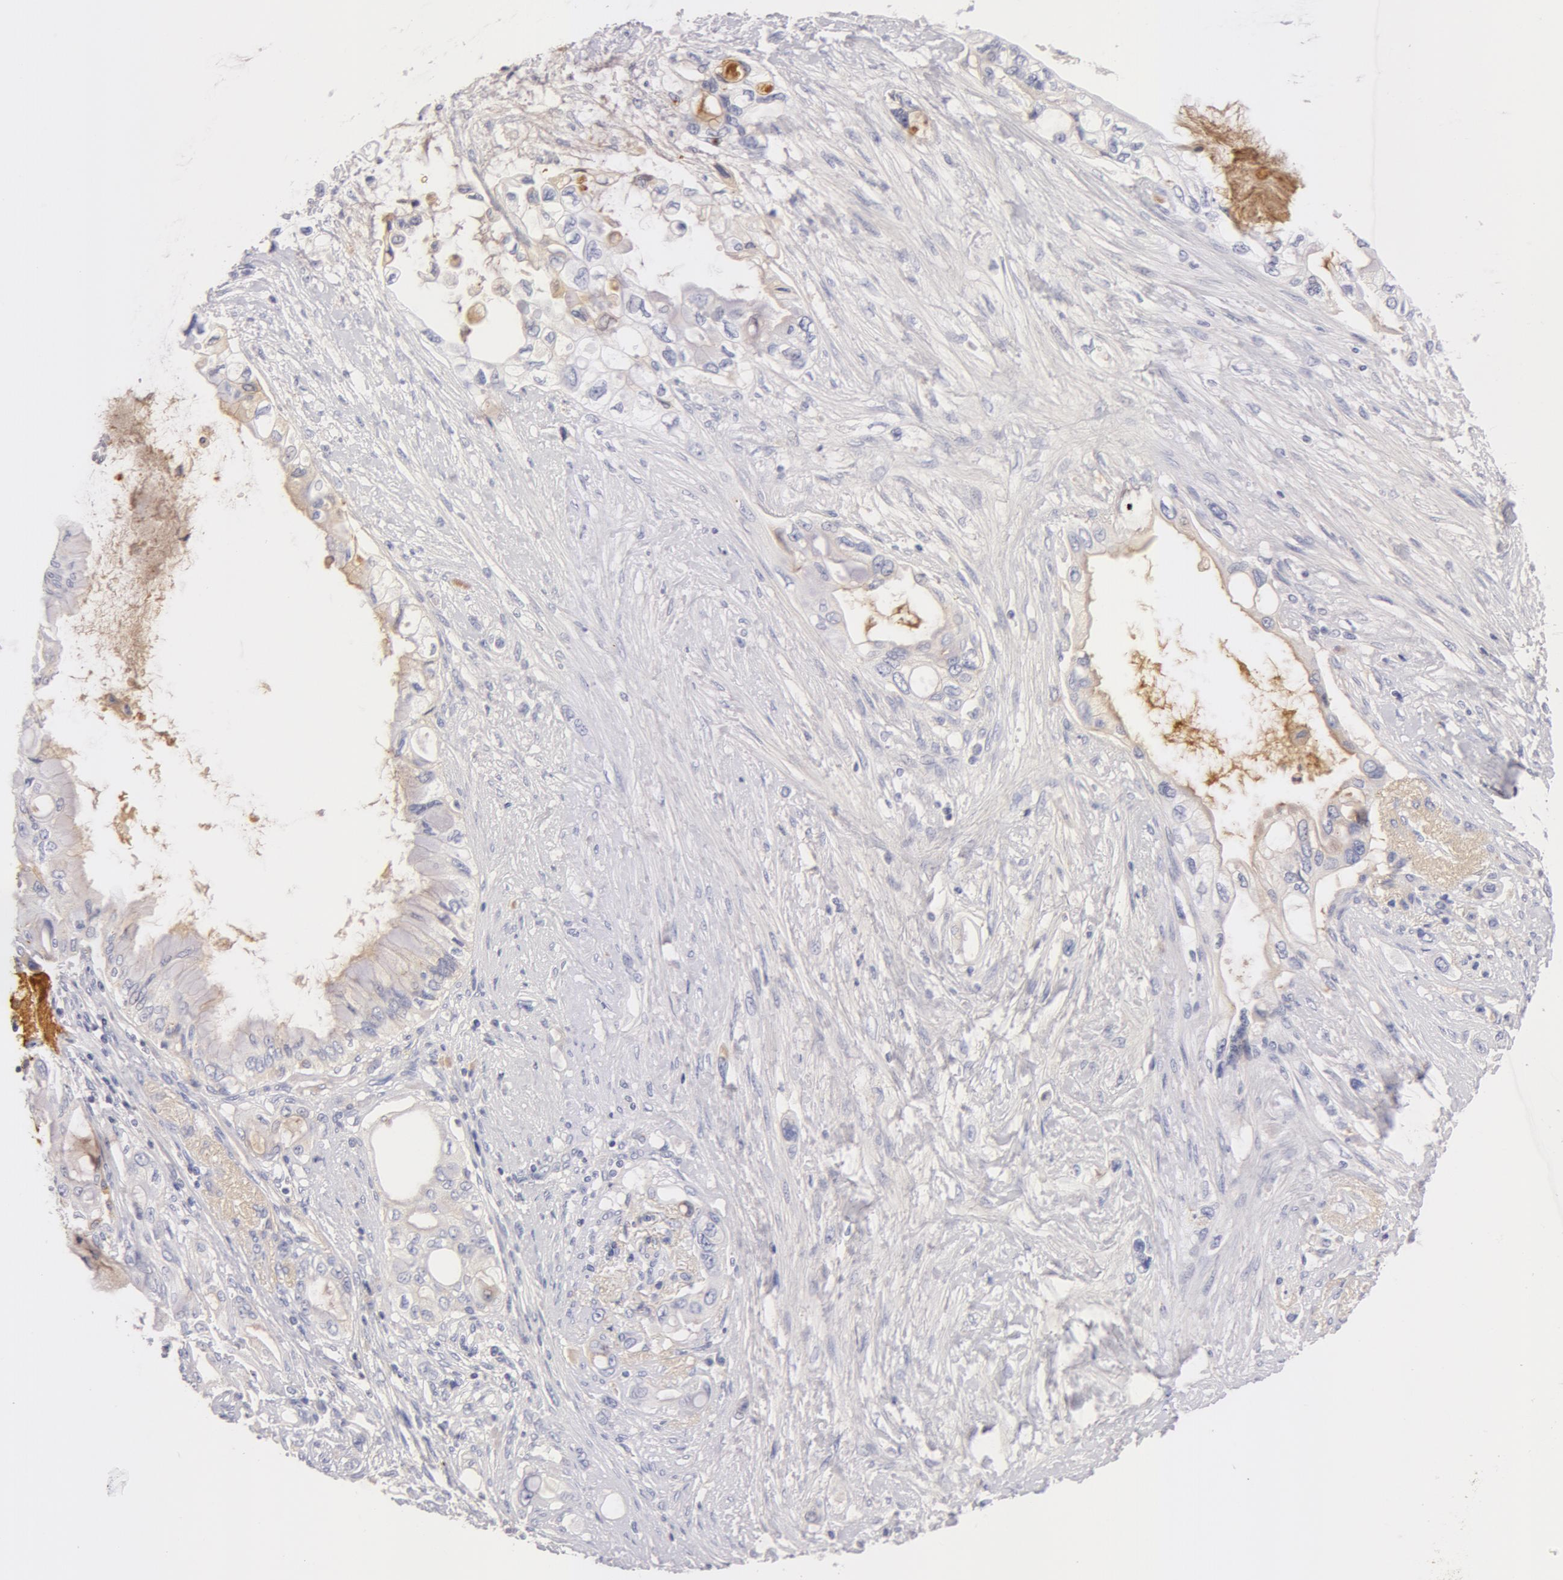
{"staining": {"intensity": "weak", "quantity": "<25%", "location": "cytoplasmic/membranous"}, "tissue": "pancreatic cancer", "cell_type": "Tumor cells", "image_type": "cancer", "snomed": [{"axis": "morphology", "description": "Adenocarcinoma, NOS"}, {"axis": "topography", "description": "Pancreas"}], "caption": "High magnification brightfield microscopy of pancreatic cancer stained with DAB (brown) and counterstained with hematoxylin (blue): tumor cells show no significant expression.", "gene": "GC", "patient": {"sex": "female", "age": 70}}